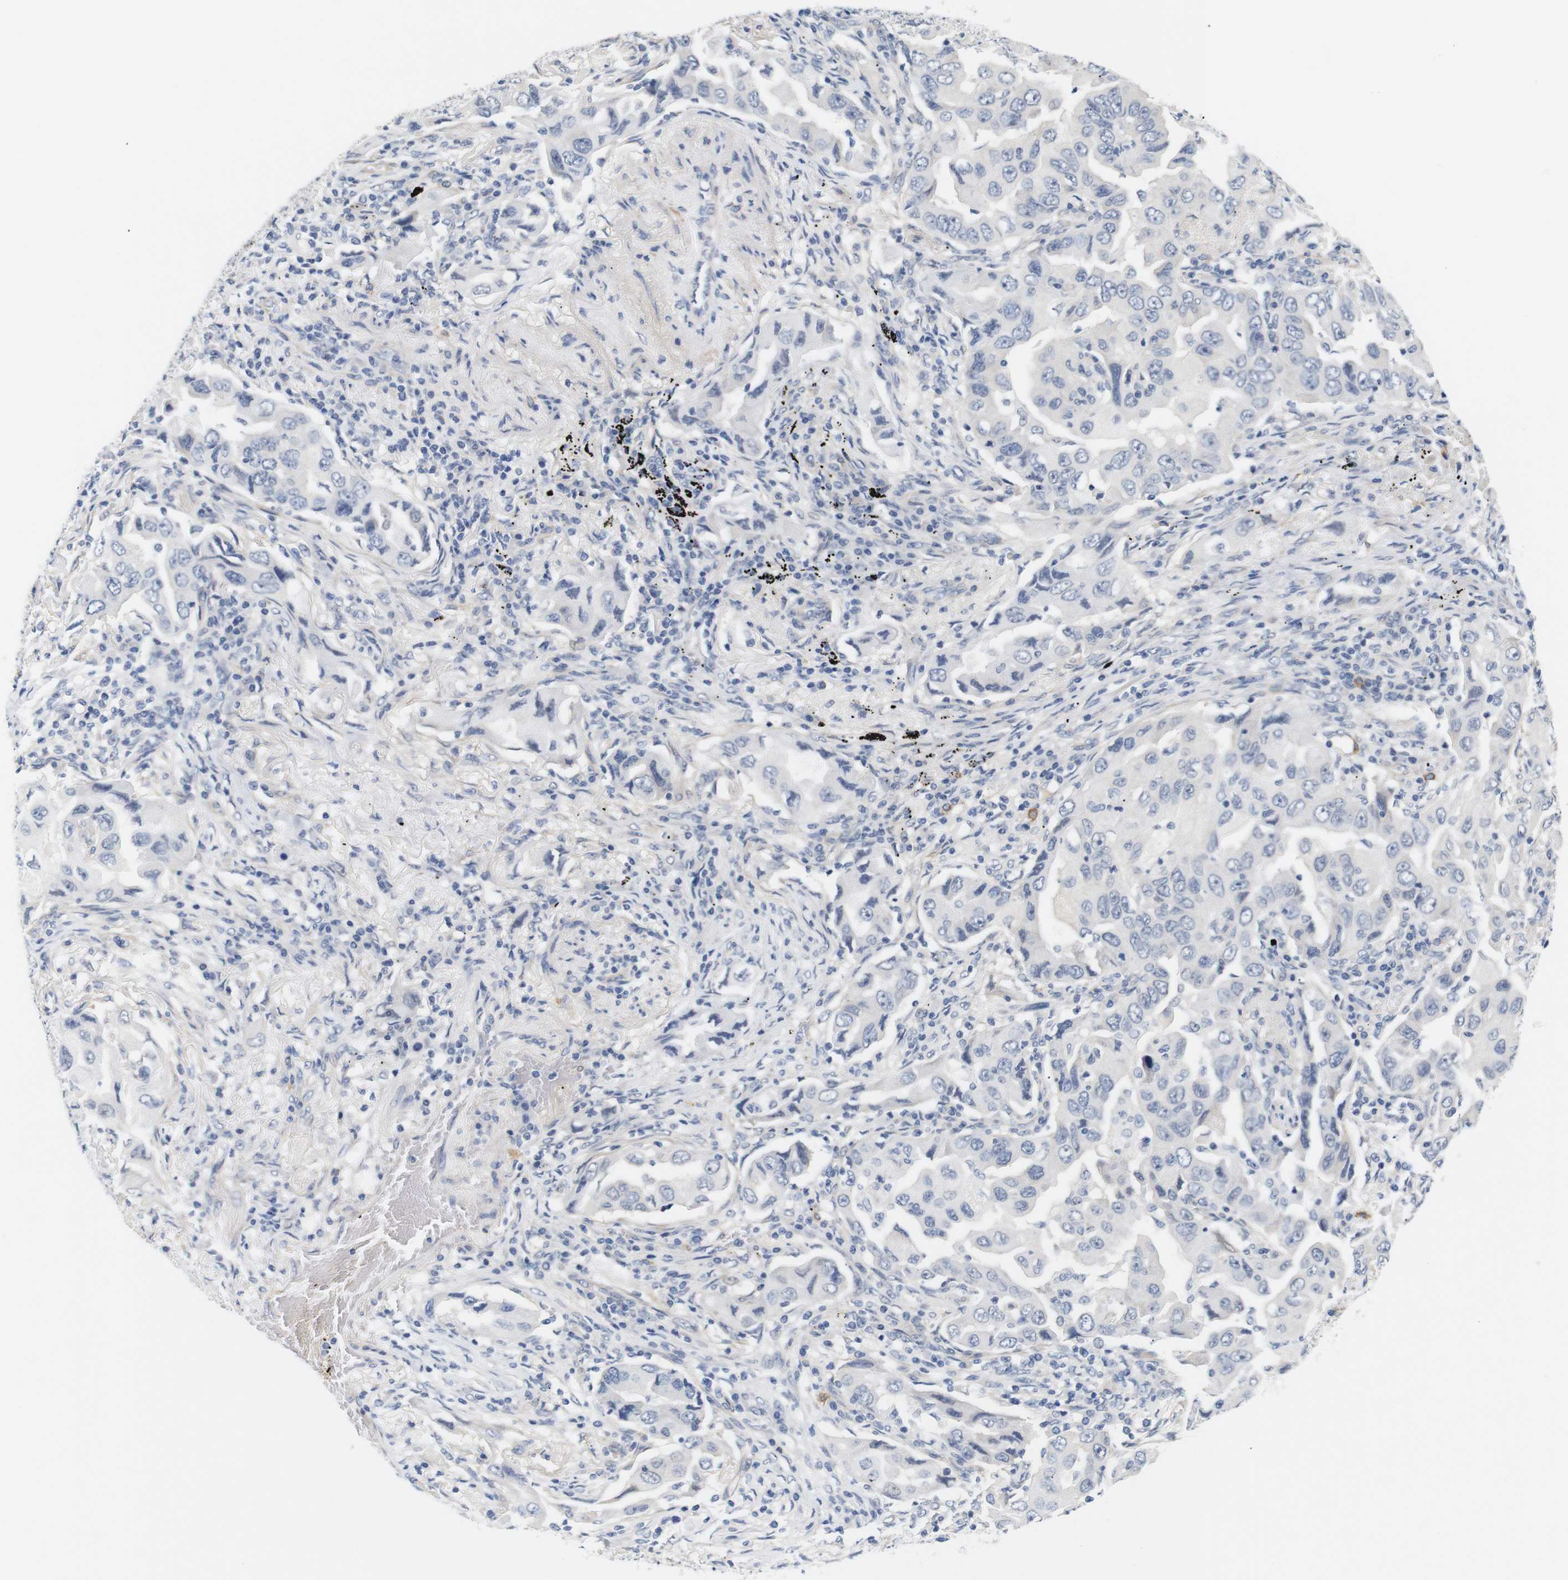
{"staining": {"intensity": "negative", "quantity": "none", "location": "none"}, "tissue": "lung cancer", "cell_type": "Tumor cells", "image_type": "cancer", "snomed": [{"axis": "morphology", "description": "Adenocarcinoma, NOS"}, {"axis": "topography", "description": "Lung"}], "caption": "Tumor cells are negative for protein expression in human lung cancer.", "gene": "STMN3", "patient": {"sex": "female", "age": 65}}